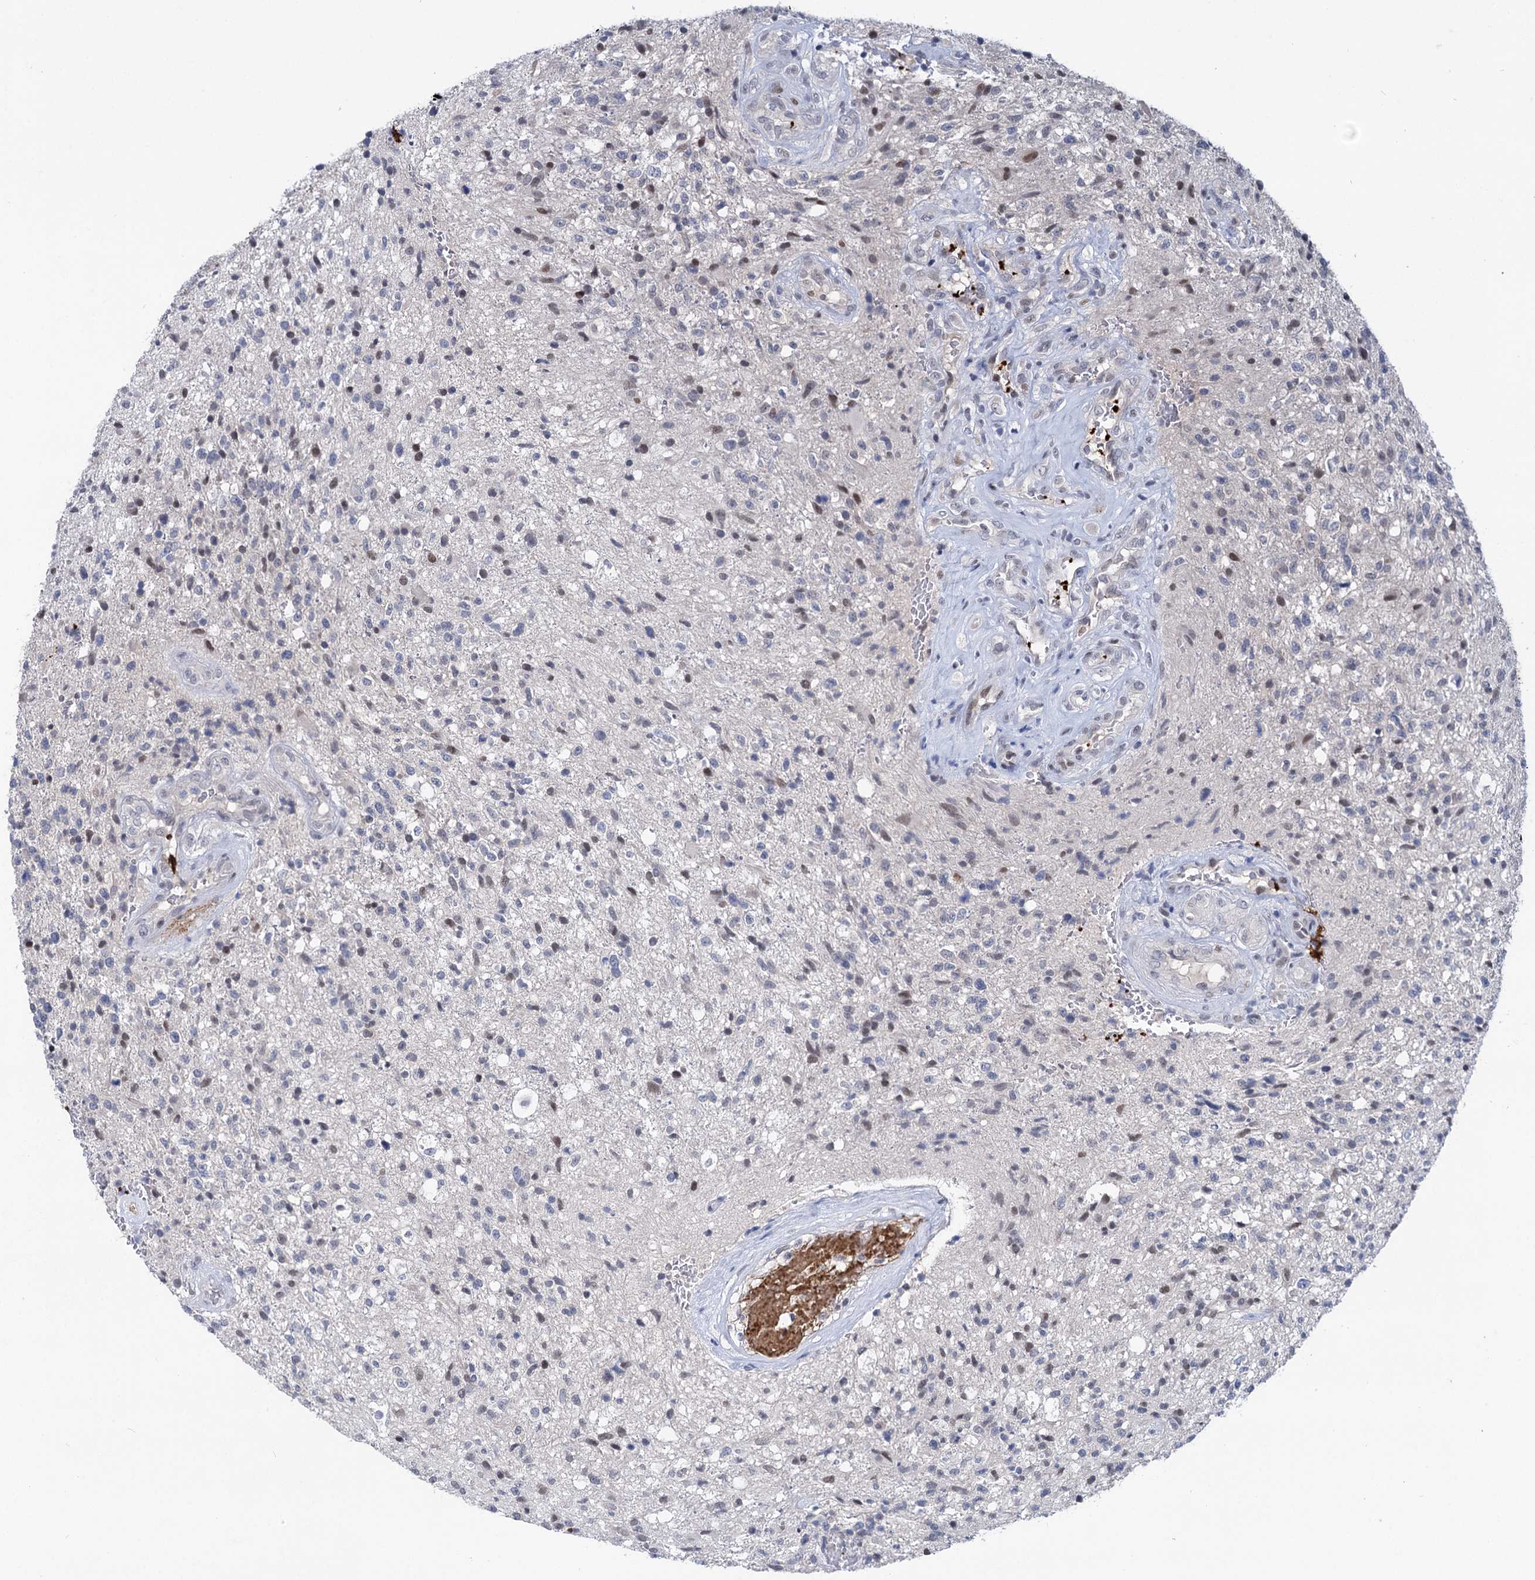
{"staining": {"intensity": "negative", "quantity": "none", "location": "none"}, "tissue": "glioma", "cell_type": "Tumor cells", "image_type": "cancer", "snomed": [{"axis": "morphology", "description": "Glioma, malignant, High grade"}, {"axis": "topography", "description": "Brain"}], "caption": "A high-resolution micrograph shows immunohistochemistry (IHC) staining of glioma, which demonstrates no significant positivity in tumor cells. (Brightfield microscopy of DAB (3,3'-diaminobenzidine) immunohistochemistry at high magnification).", "gene": "MON2", "patient": {"sex": "male", "age": 56}}